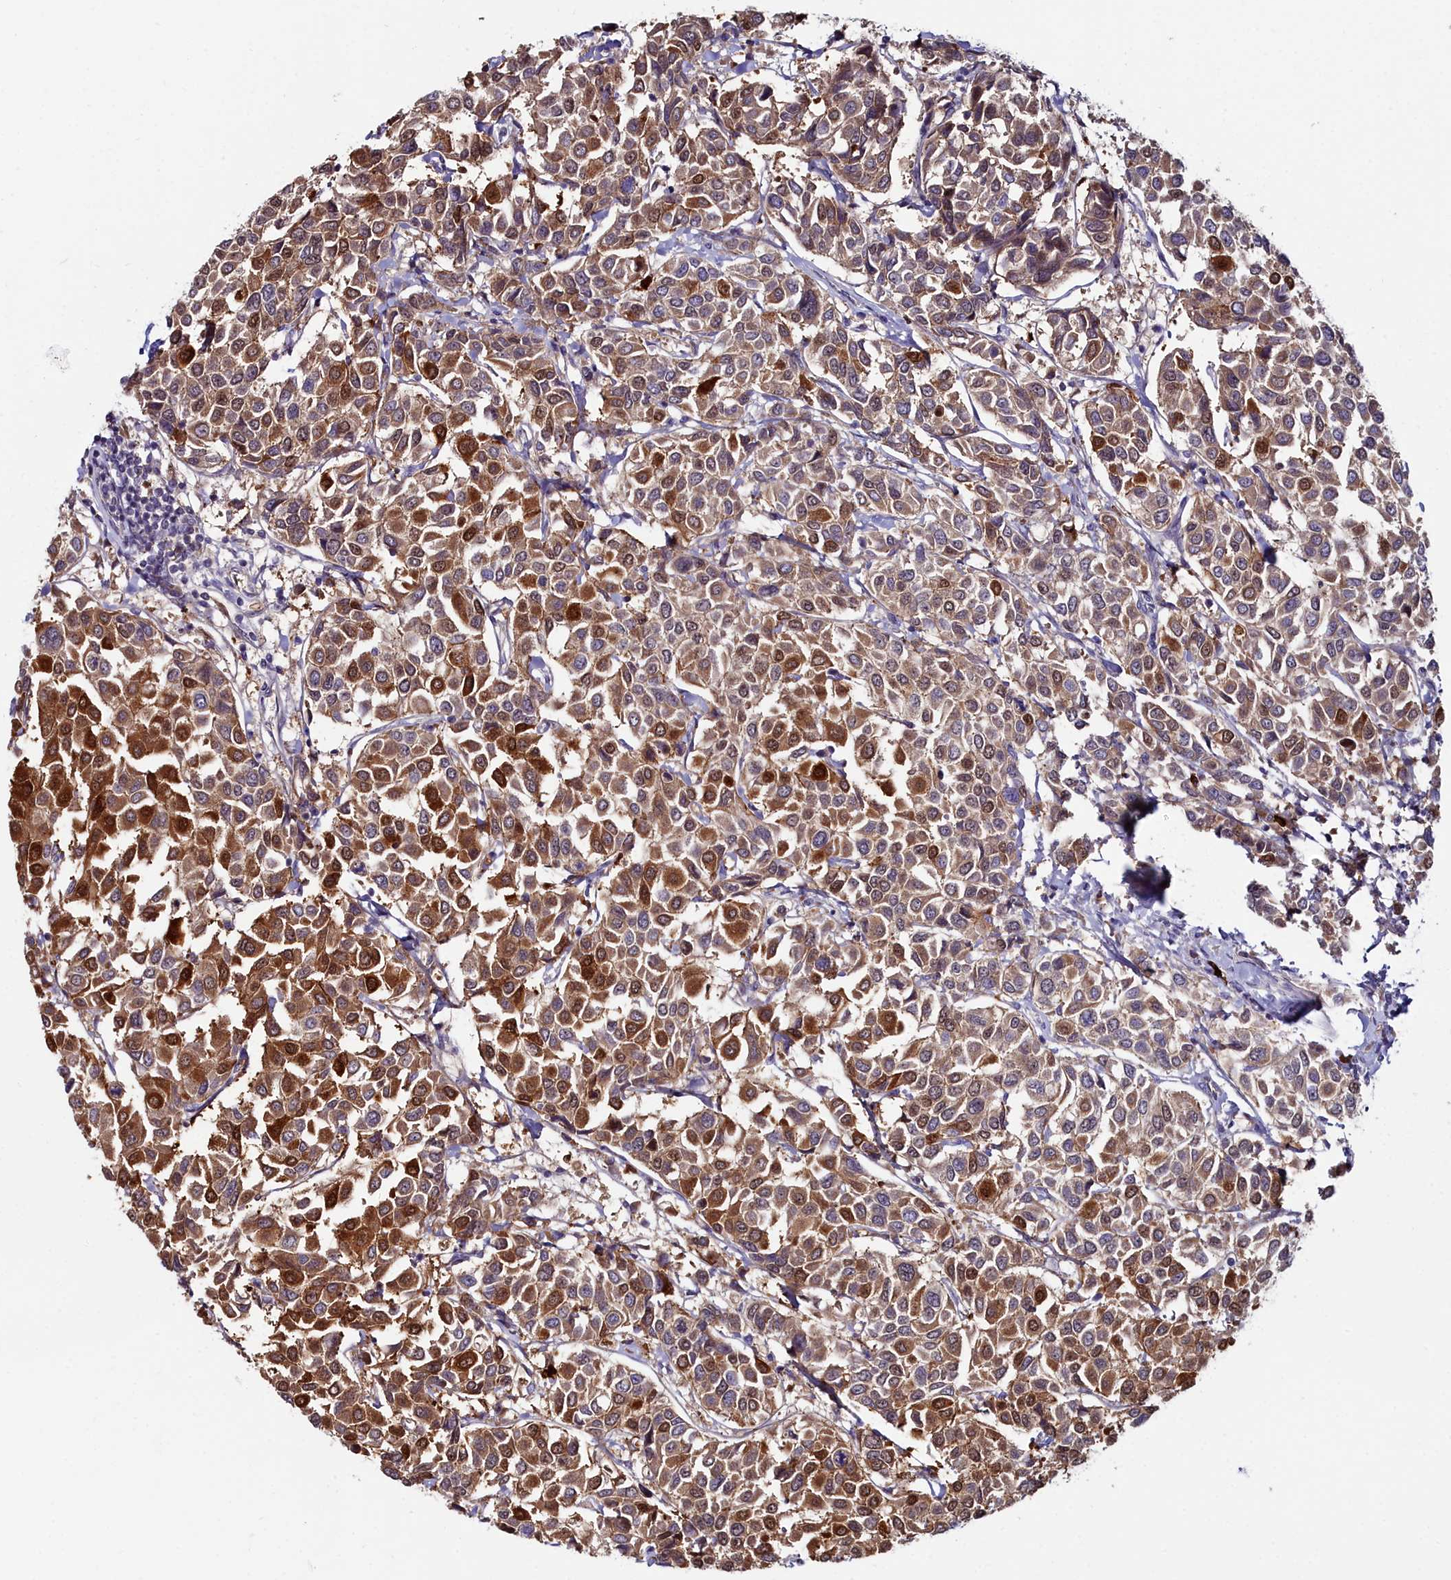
{"staining": {"intensity": "strong", "quantity": "25%-75%", "location": "cytoplasmic/membranous,nuclear"}, "tissue": "breast cancer", "cell_type": "Tumor cells", "image_type": "cancer", "snomed": [{"axis": "morphology", "description": "Duct carcinoma"}, {"axis": "topography", "description": "Breast"}], "caption": "A high amount of strong cytoplasmic/membranous and nuclear positivity is present in about 25%-75% of tumor cells in intraductal carcinoma (breast) tissue. (Brightfield microscopy of DAB IHC at high magnification).", "gene": "KCTD18", "patient": {"sex": "female", "age": 55}}